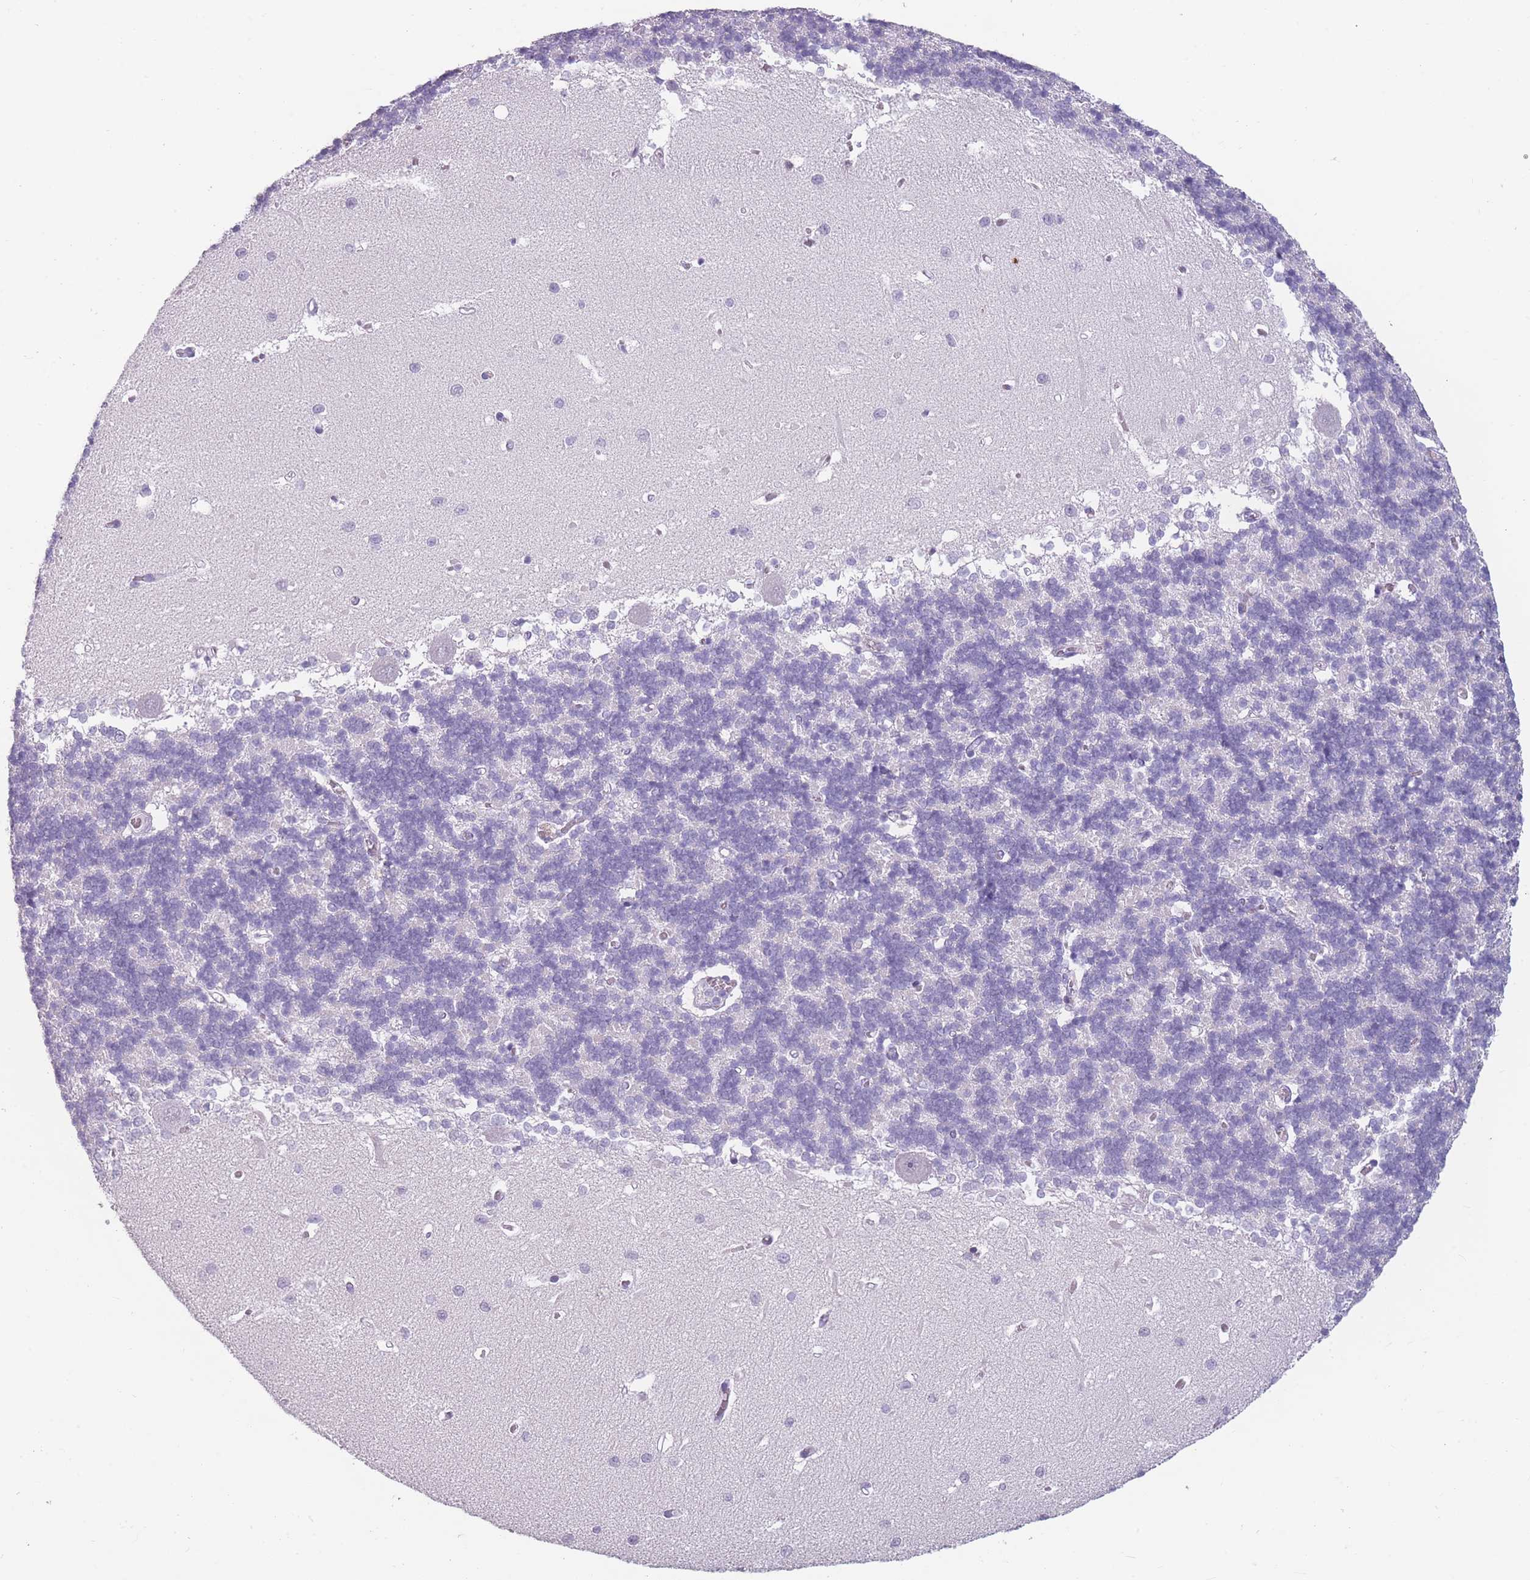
{"staining": {"intensity": "negative", "quantity": "none", "location": "none"}, "tissue": "cerebellum", "cell_type": "Cells in granular layer", "image_type": "normal", "snomed": [{"axis": "morphology", "description": "Normal tissue, NOS"}, {"axis": "topography", "description": "Cerebellum"}], "caption": "An immunohistochemistry (IHC) photomicrograph of benign cerebellum is shown. There is no staining in cells in granular layer of cerebellum. (Brightfield microscopy of DAB IHC at high magnification).", "gene": "CCNO", "patient": {"sex": "male", "age": 37}}